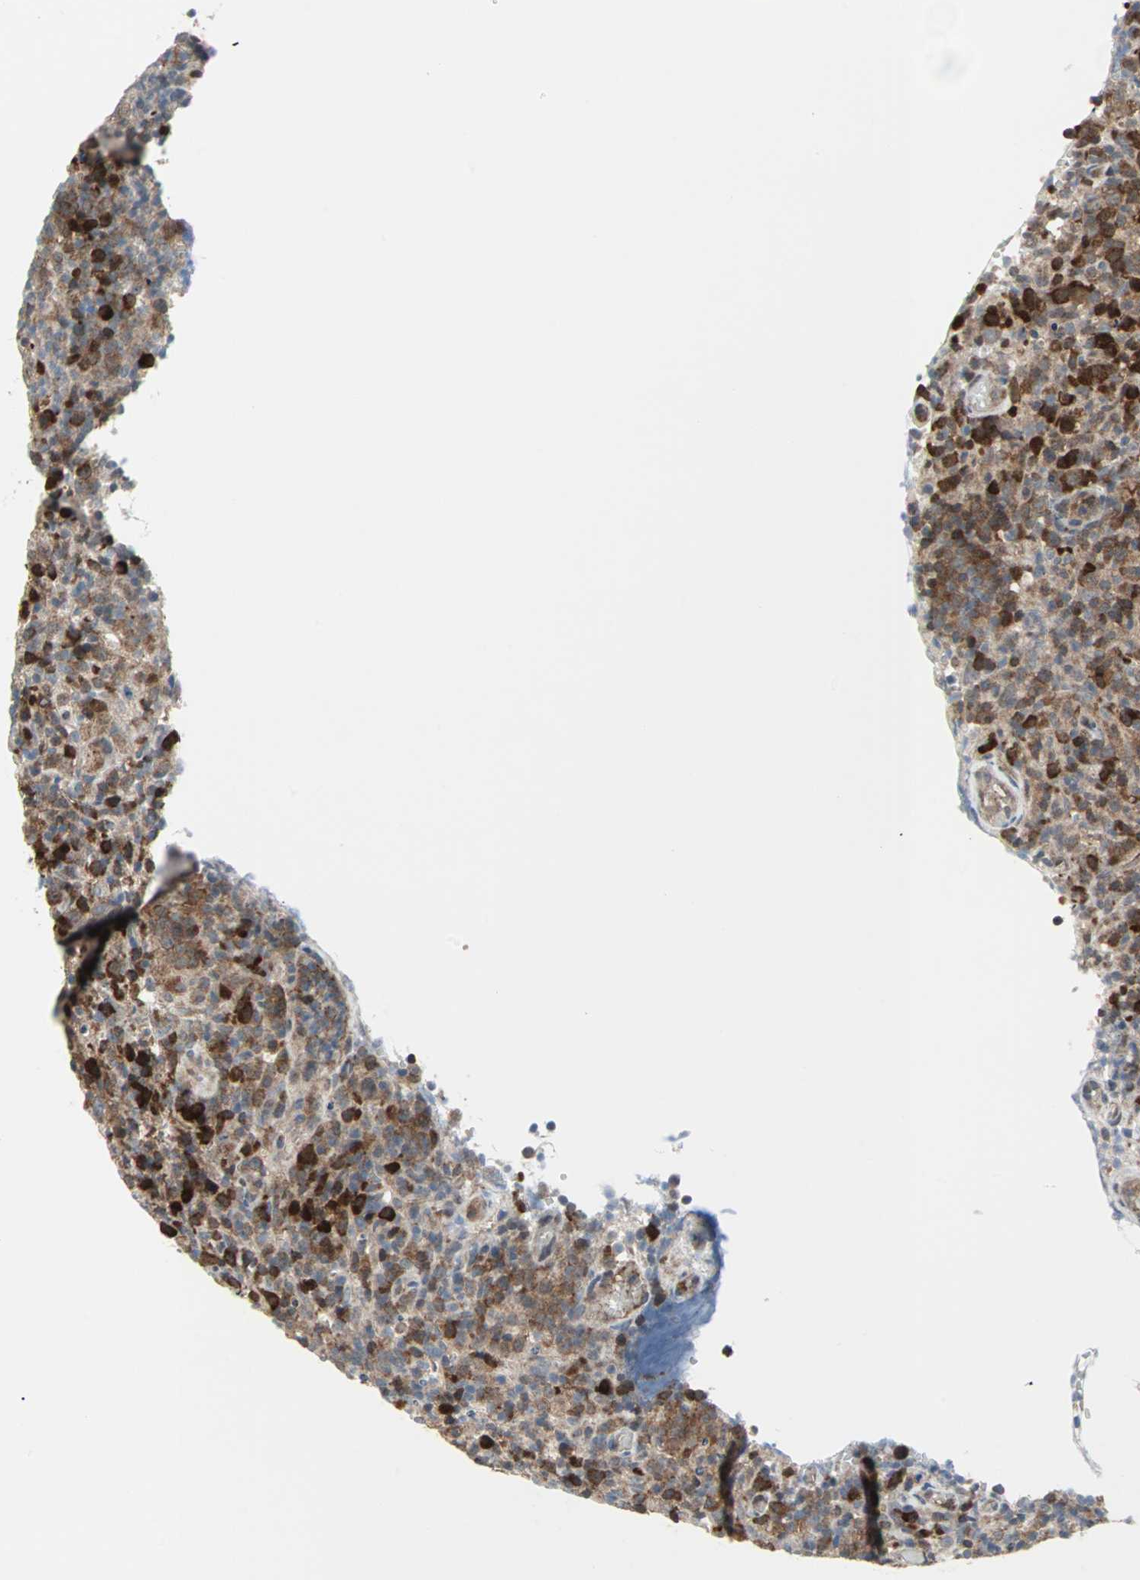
{"staining": {"intensity": "strong", "quantity": "25%-75%", "location": "nuclear"}, "tissue": "lymphoma", "cell_type": "Tumor cells", "image_type": "cancer", "snomed": [{"axis": "morphology", "description": "Malignant lymphoma, non-Hodgkin's type, High grade"}, {"axis": "topography", "description": "Lymph node"}], "caption": "High-power microscopy captured an IHC image of lymphoma, revealing strong nuclear staining in about 25%-75% of tumor cells.", "gene": "CASP3", "patient": {"sex": "female", "age": 76}}